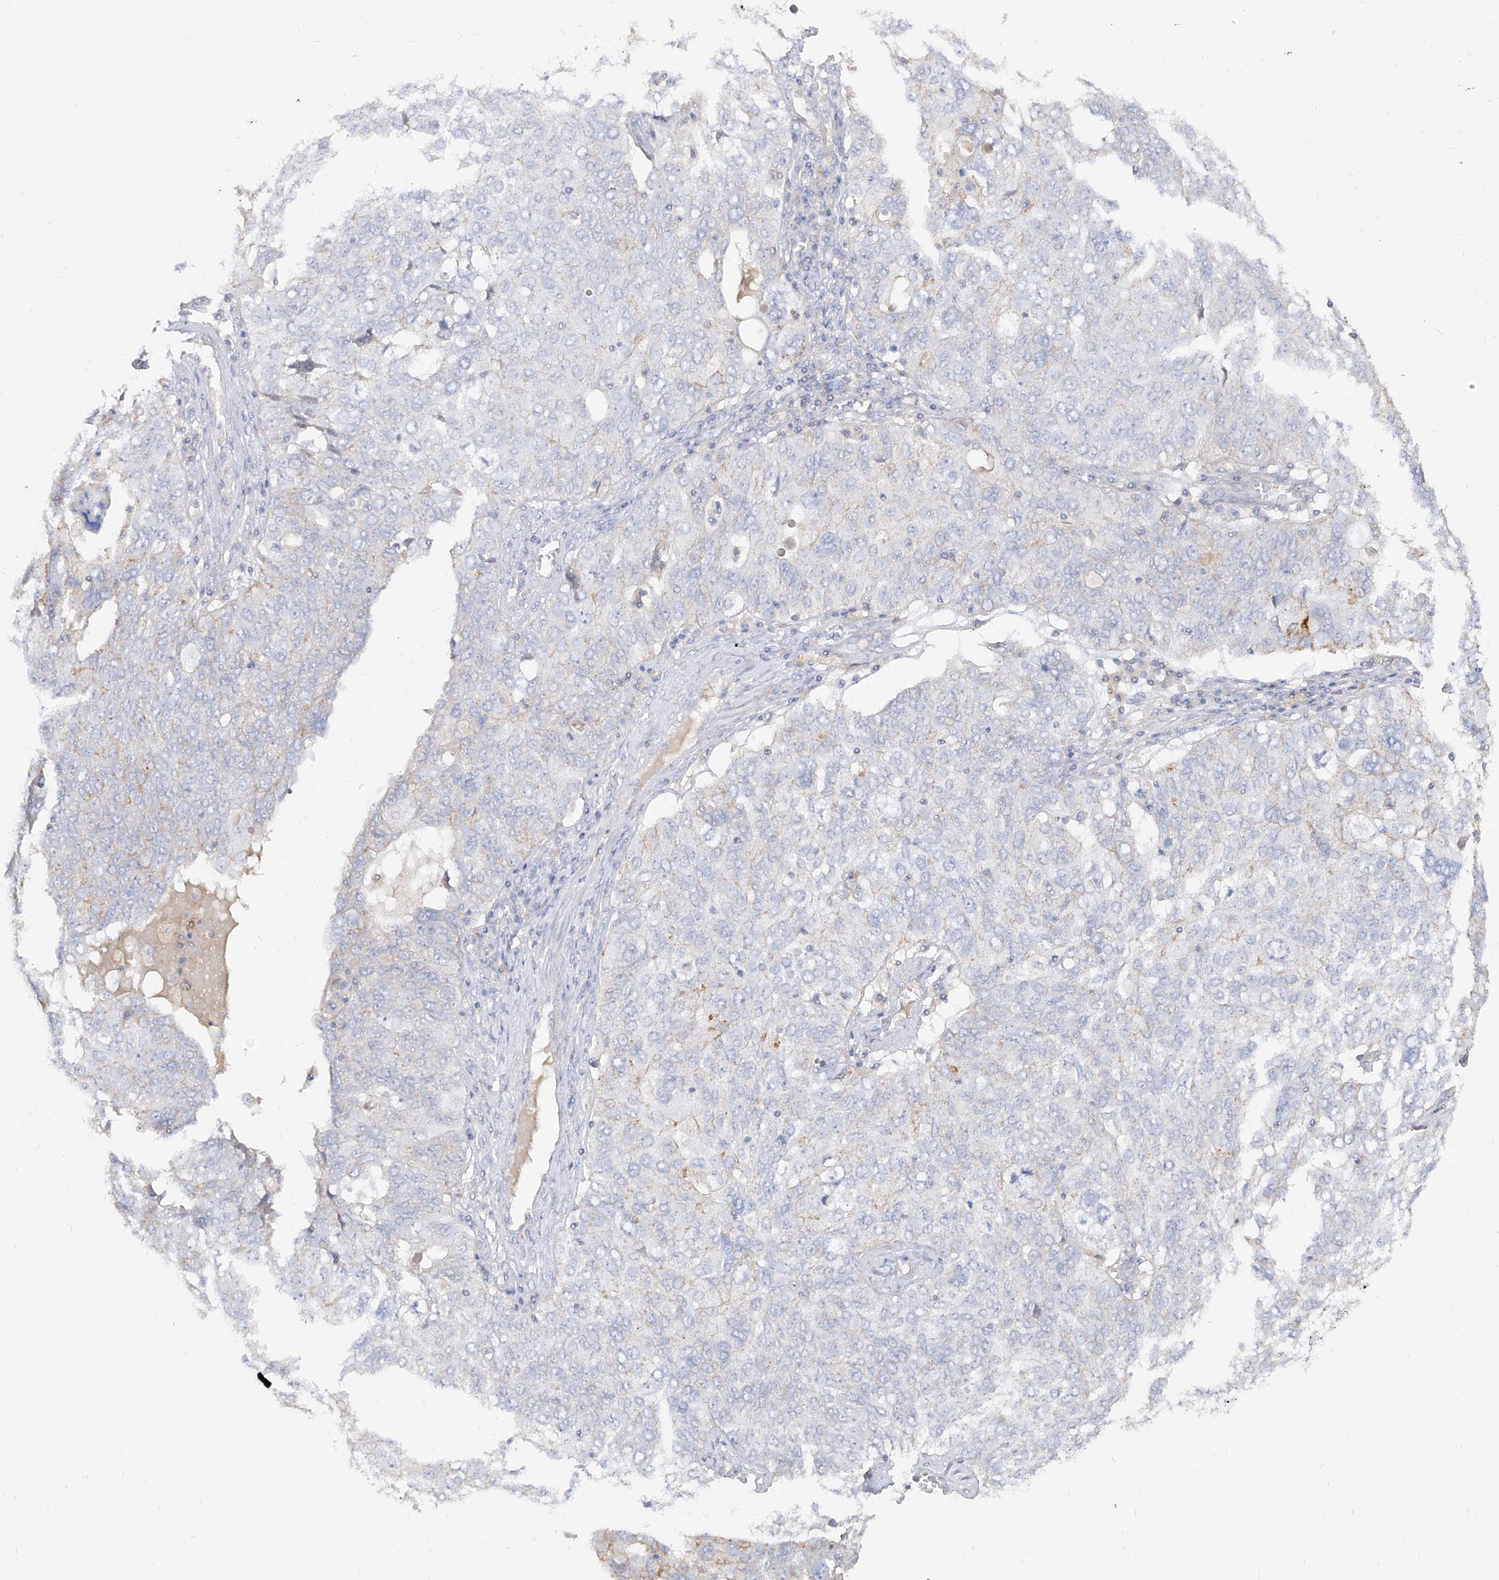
{"staining": {"intensity": "negative", "quantity": "none", "location": "none"}, "tissue": "ovarian cancer", "cell_type": "Tumor cells", "image_type": "cancer", "snomed": [{"axis": "morphology", "description": "Carcinoma, endometroid"}, {"axis": "topography", "description": "Ovary"}], "caption": "The photomicrograph exhibits no significant positivity in tumor cells of ovarian endometroid carcinoma.", "gene": "RBFOX3", "patient": {"sex": "female", "age": 62}}